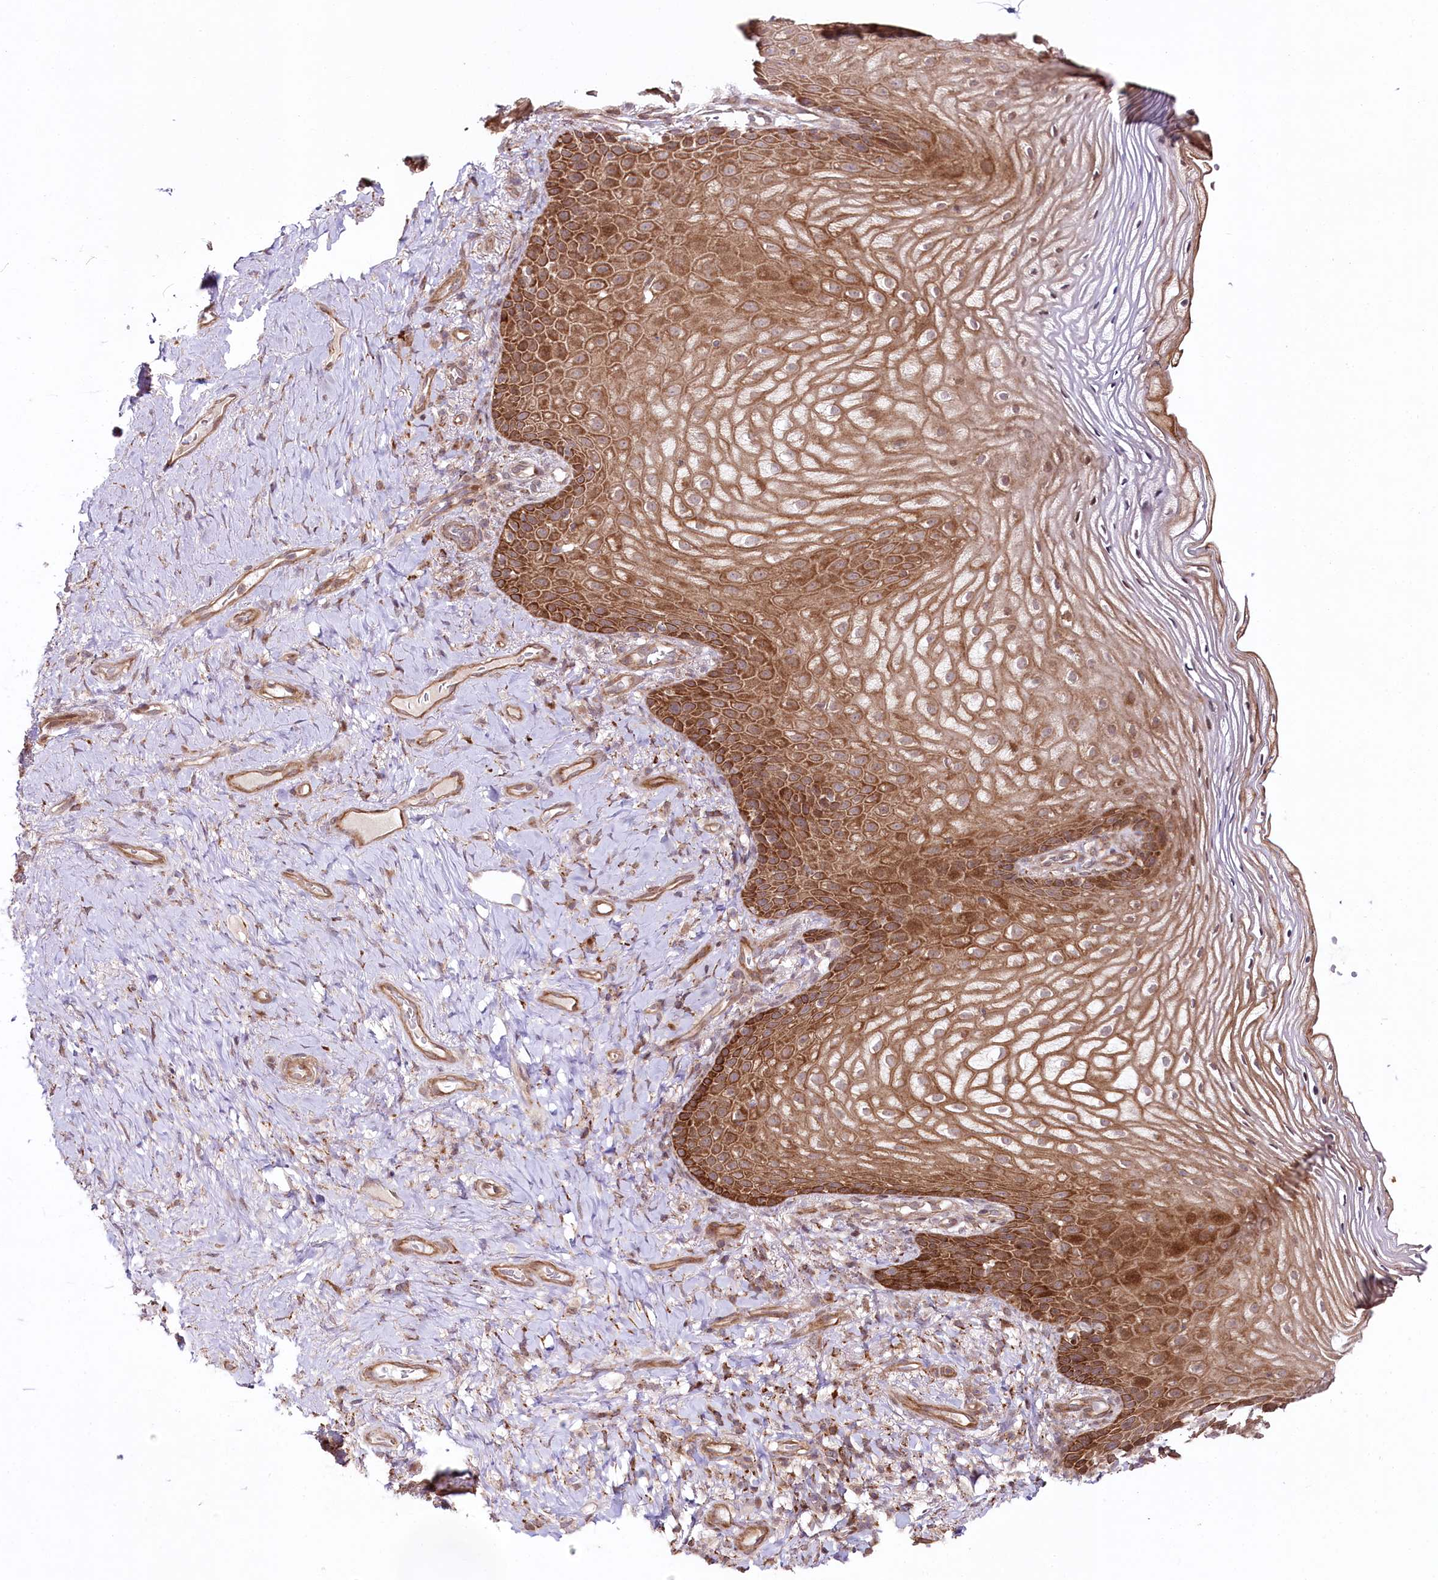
{"staining": {"intensity": "moderate", "quantity": ">75%", "location": "cytoplasmic/membranous"}, "tissue": "vagina", "cell_type": "Squamous epithelial cells", "image_type": "normal", "snomed": [{"axis": "morphology", "description": "Normal tissue, NOS"}, {"axis": "topography", "description": "Vagina"}], "caption": "DAB (3,3'-diaminobenzidine) immunohistochemical staining of unremarkable human vagina shows moderate cytoplasmic/membranous protein expression in approximately >75% of squamous epithelial cells. (DAB = brown stain, brightfield microscopy at high magnification).", "gene": "PHLDB1", "patient": {"sex": "female", "age": 60}}